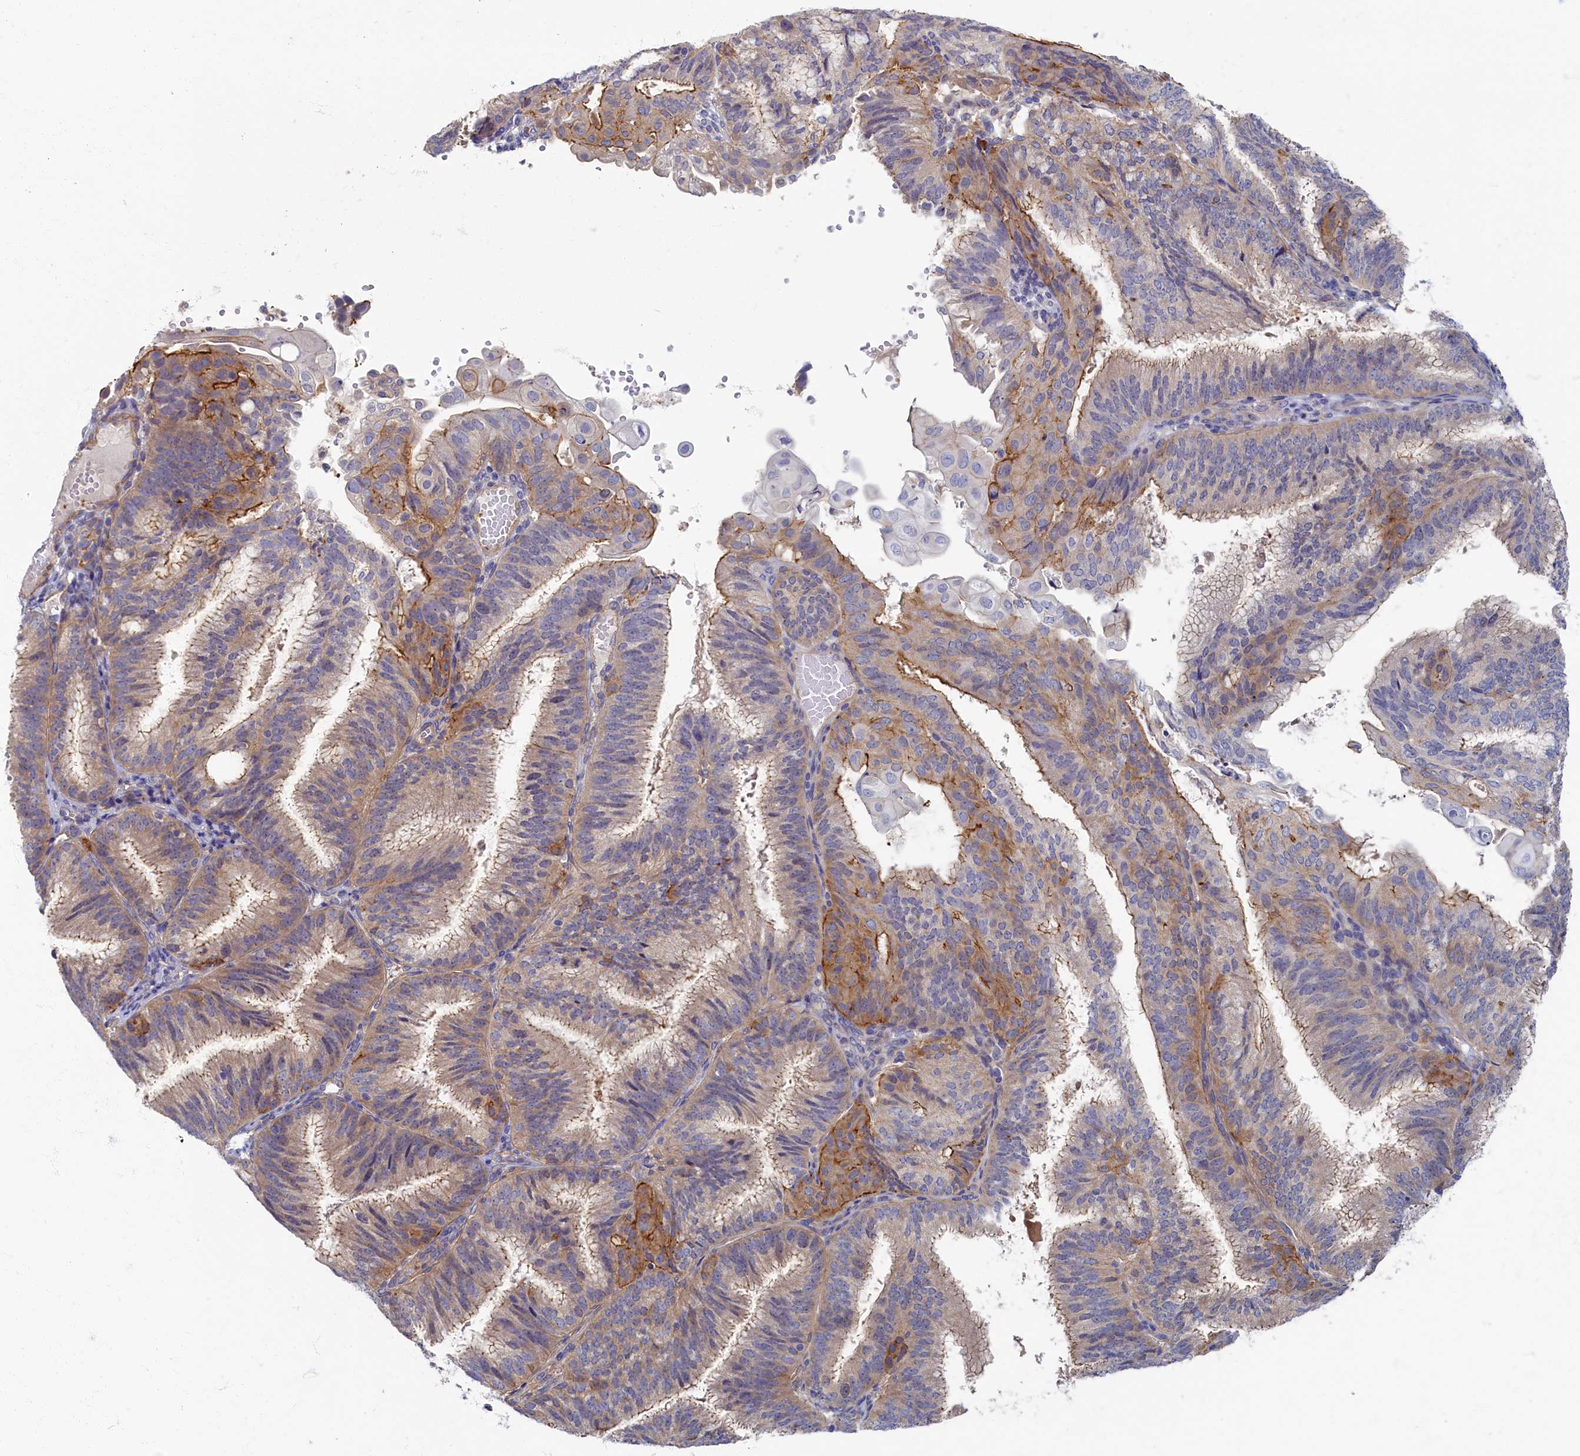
{"staining": {"intensity": "moderate", "quantity": "<25%", "location": "cytoplasmic/membranous"}, "tissue": "endometrial cancer", "cell_type": "Tumor cells", "image_type": "cancer", "snomed": [{"axis": "morphology", "description": "Adenocarcinoma, NOS"}, {"axis": "topography", "description": "Endometrium"}], "caption": "Immunohistochemistry (IHC) of human endometrial cancer (adenocarcinoma) shows low levels of moderate cytoplasmic/membranous staining in approximately <25% of tumor cells.", "gene": "PSMG2", "patient": {"sex": "female", "age": 49}}